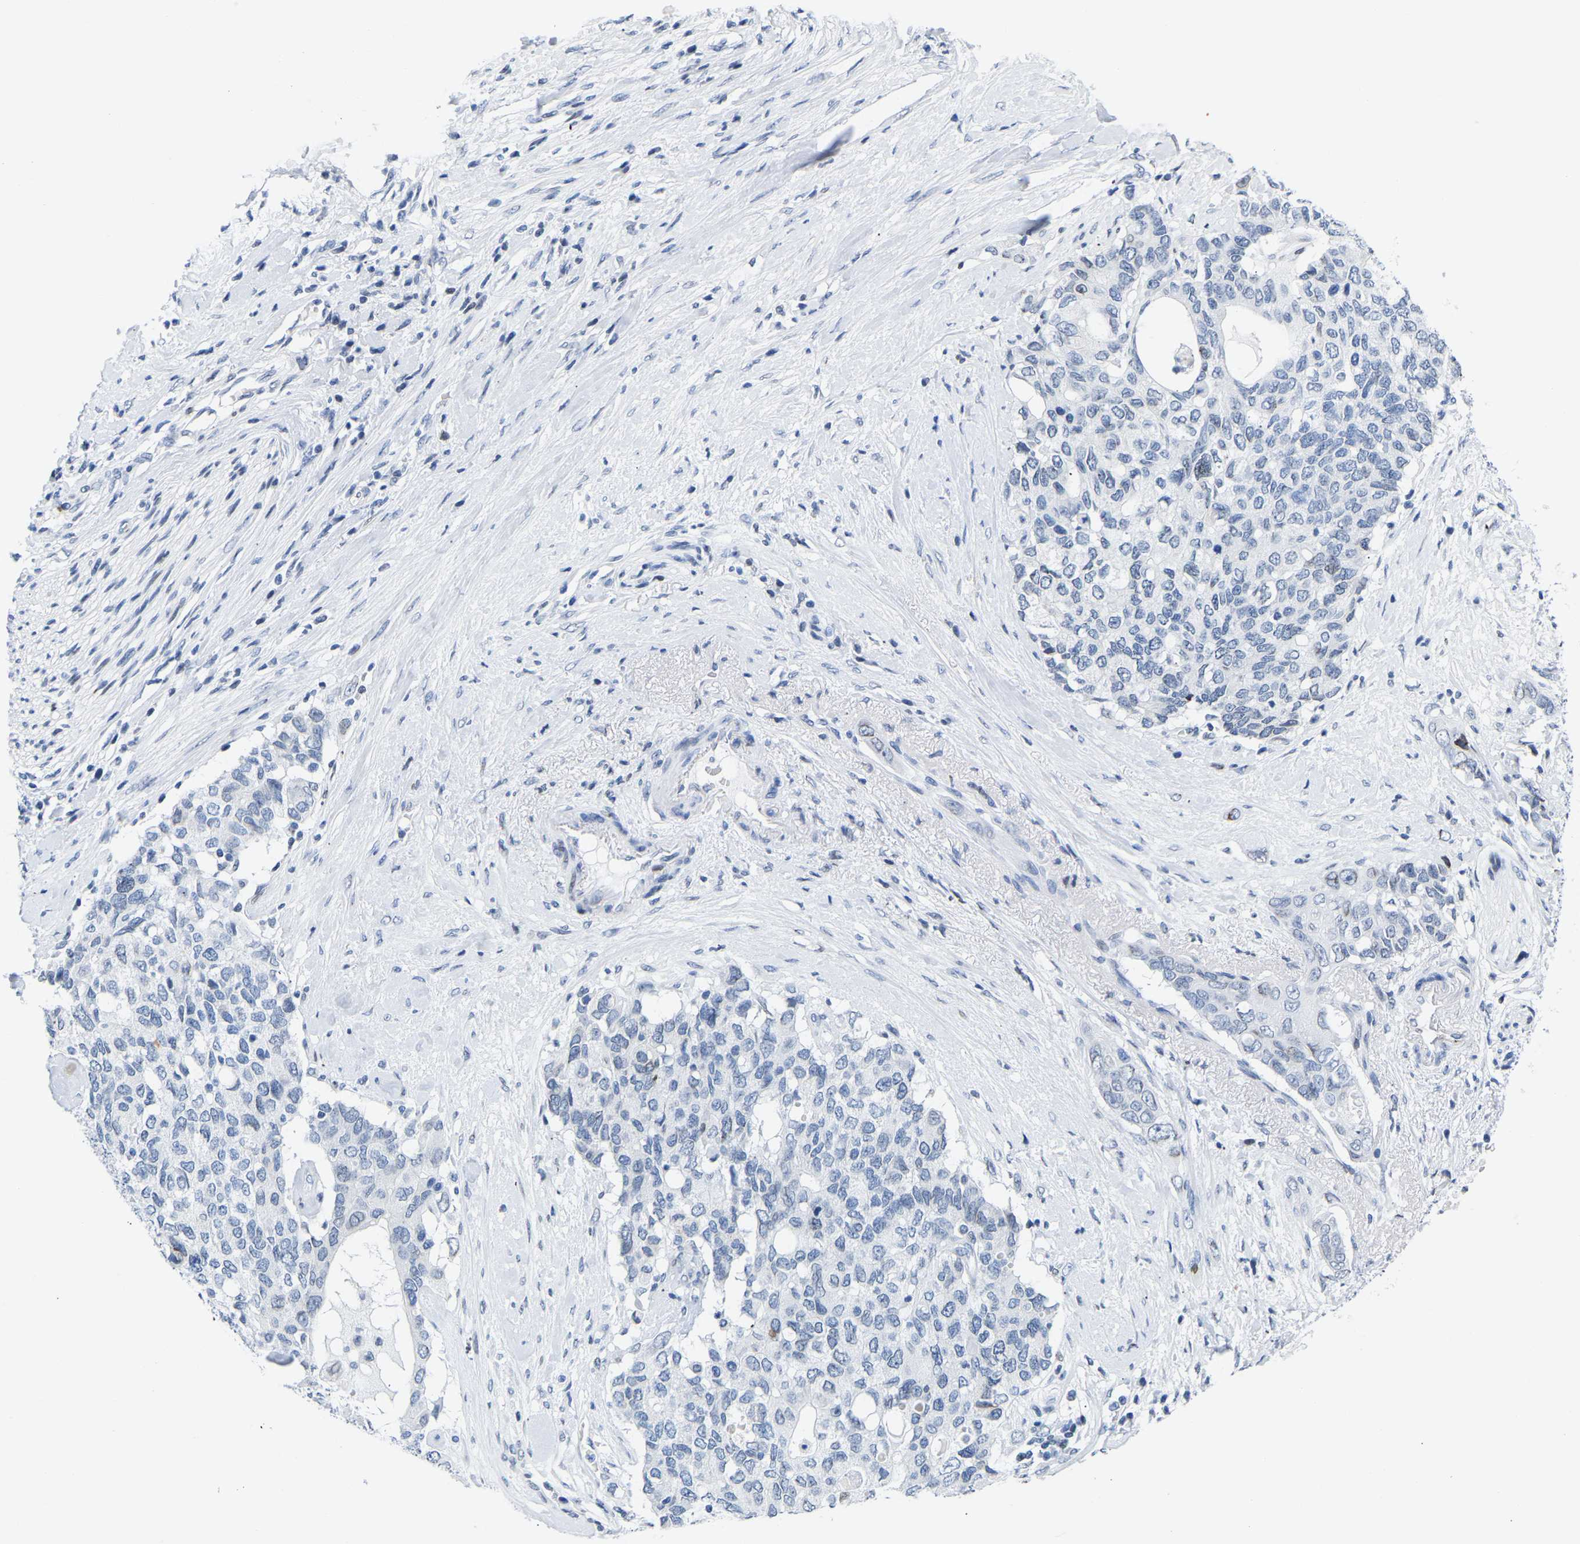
{"staining": {"intensity": "negative", "quantity": "none", "location": "none"}, "tissue": "pancreatic cancer", "cell_type": "Tumor cells", "image_type": "cancer", "snomed": [{"axis": "morphology", "description": "Adenocarcinoma, NOS"}, {"axis": "topography", "description": "Pancreas"}], "caption": "Tumor cells are negative for protein expression in human adenocarcinoma (pancreatic). (DAB (3,3'-diaminobenzidine) immunohistochemistry (IHC), high magnification).", "gene": "UPK3A", "patient": {"sex": "female", "age": 56}}